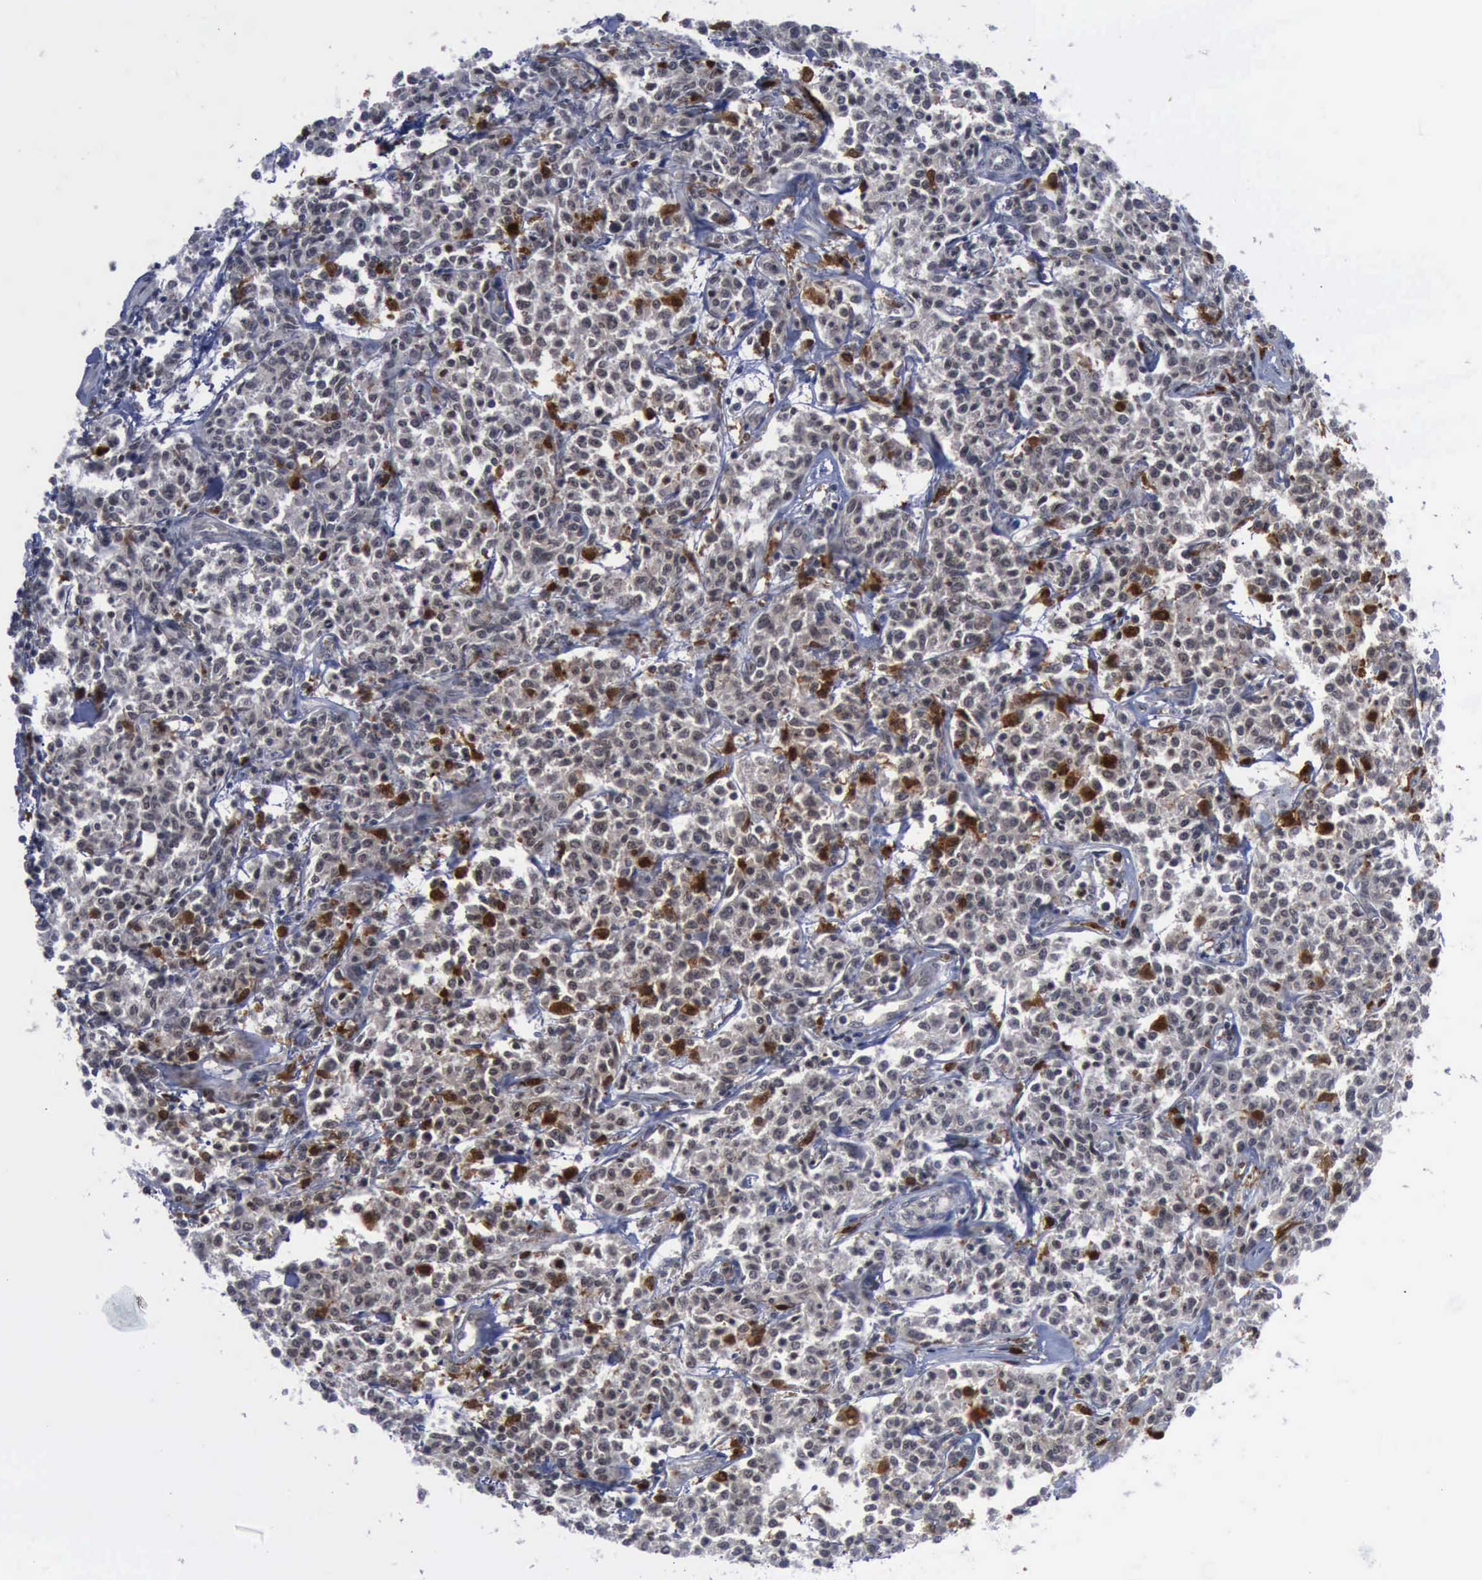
{"staining": {"intensity": "negative", "quantity": "none", "location": "none"}, "tissue": "lymphoma", "cell_type": "Tumor cells", "image_type": "cancer", "snomed": [{"axis": "morphology", "description": "Malignant lymphoma, non-Hodgkin's type, Low grade"}, {"axis": "topography", "description": "Small intestine"}], "caption": "Lymphoma stained for a protein using immunohistochemistry shows no positivity tumor cells.", "gene": "CSTA", "patient": {"sex": "female", "age": 59}}